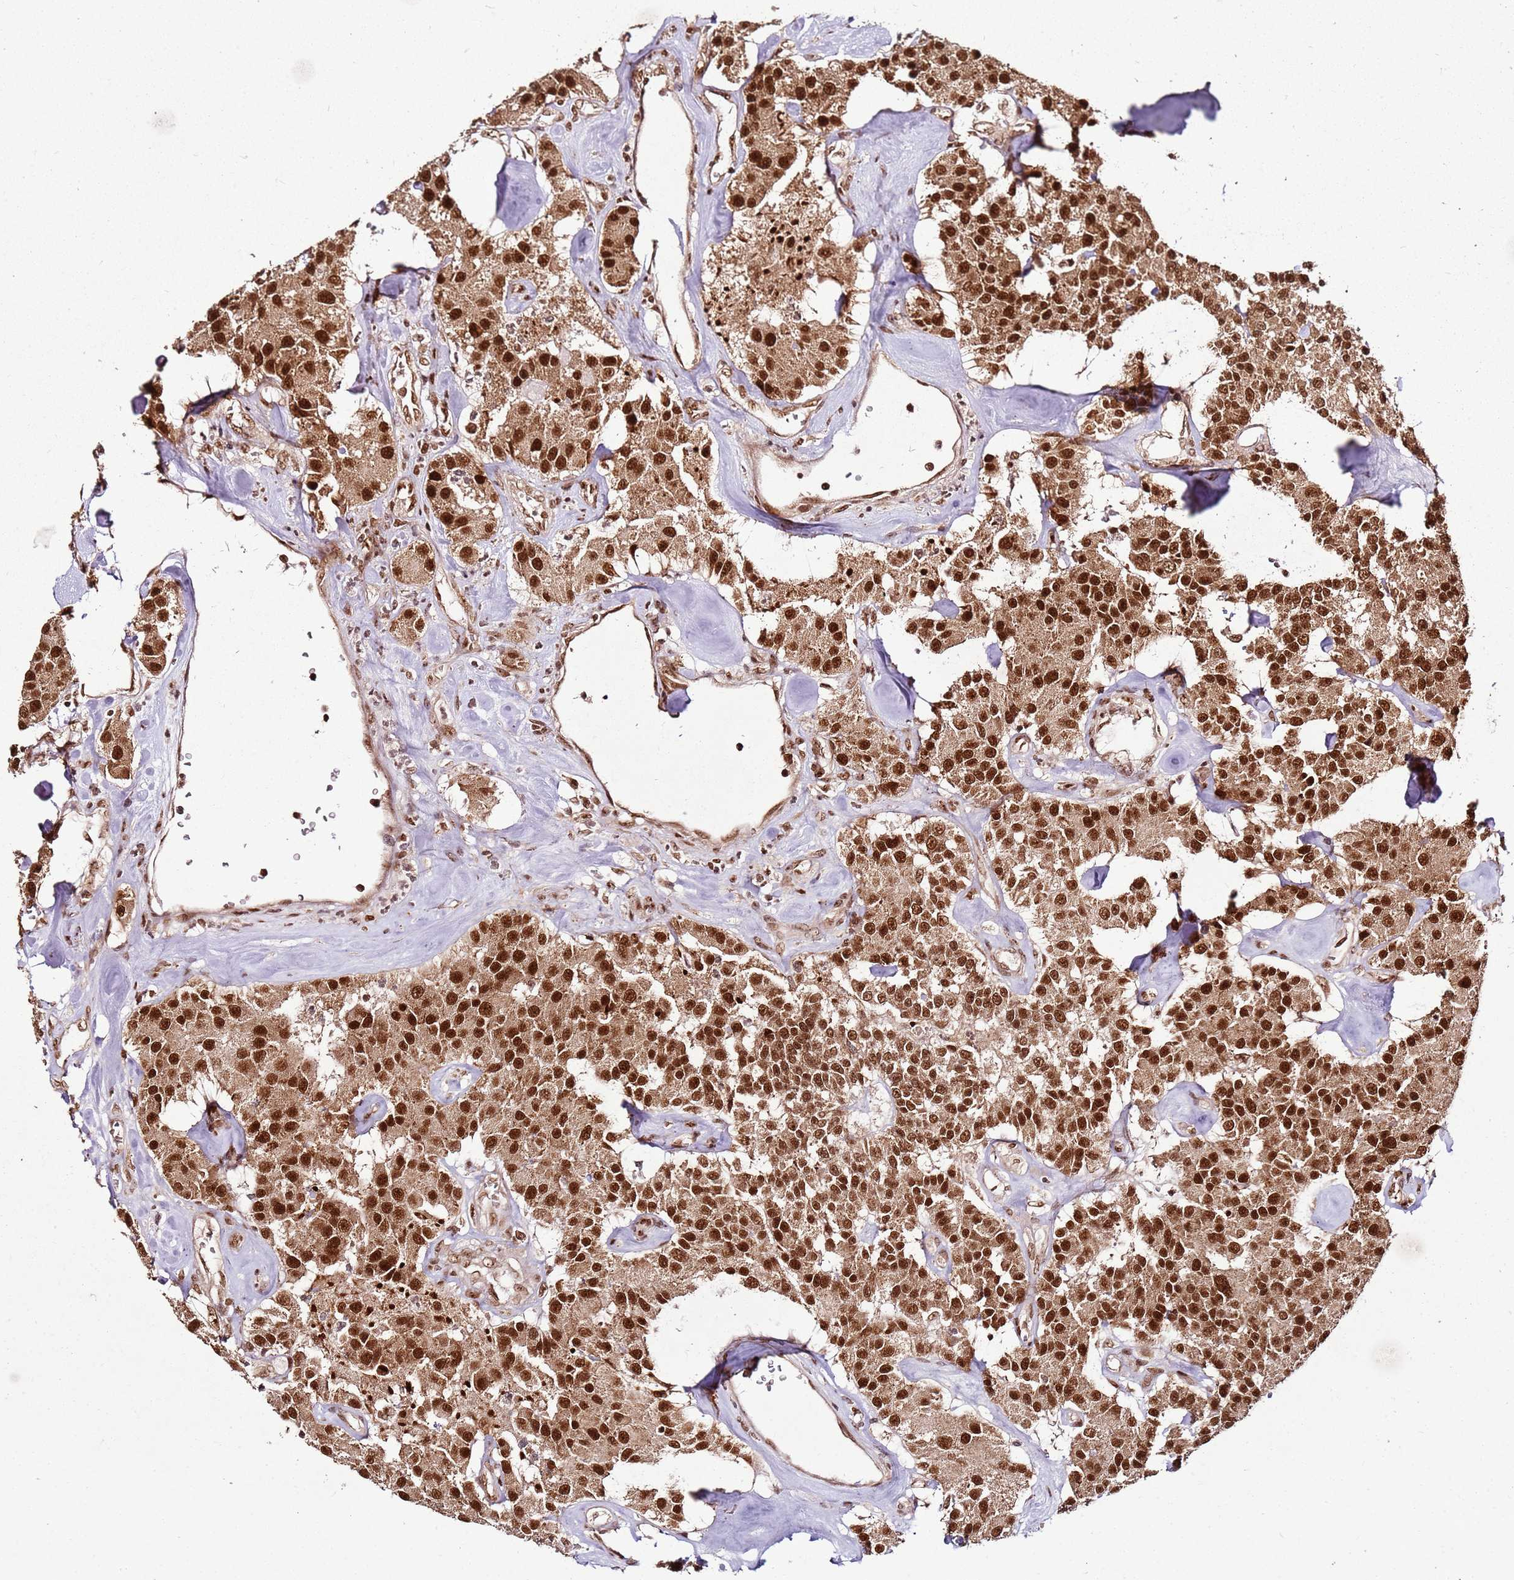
{"staining": {"intensity": "strong", "quantity": ">75%", "location": "nuclear"}, "tissue": "carcinoid", "cell_type": "Tumor cells", "image_type": "cancer", "snomed": [{"axis": "morphology", "description": "Carcinoid, malignant, NOS"}, {"axis": "topography", "description": "Pancreas"}], "caption": "Strong nuclear protein positivity is appreciated in approximately >75% of tumor cells in carcinoid (malignant).", "gene": "XRN2", "patient": {"sex": "male", "age": 41}}